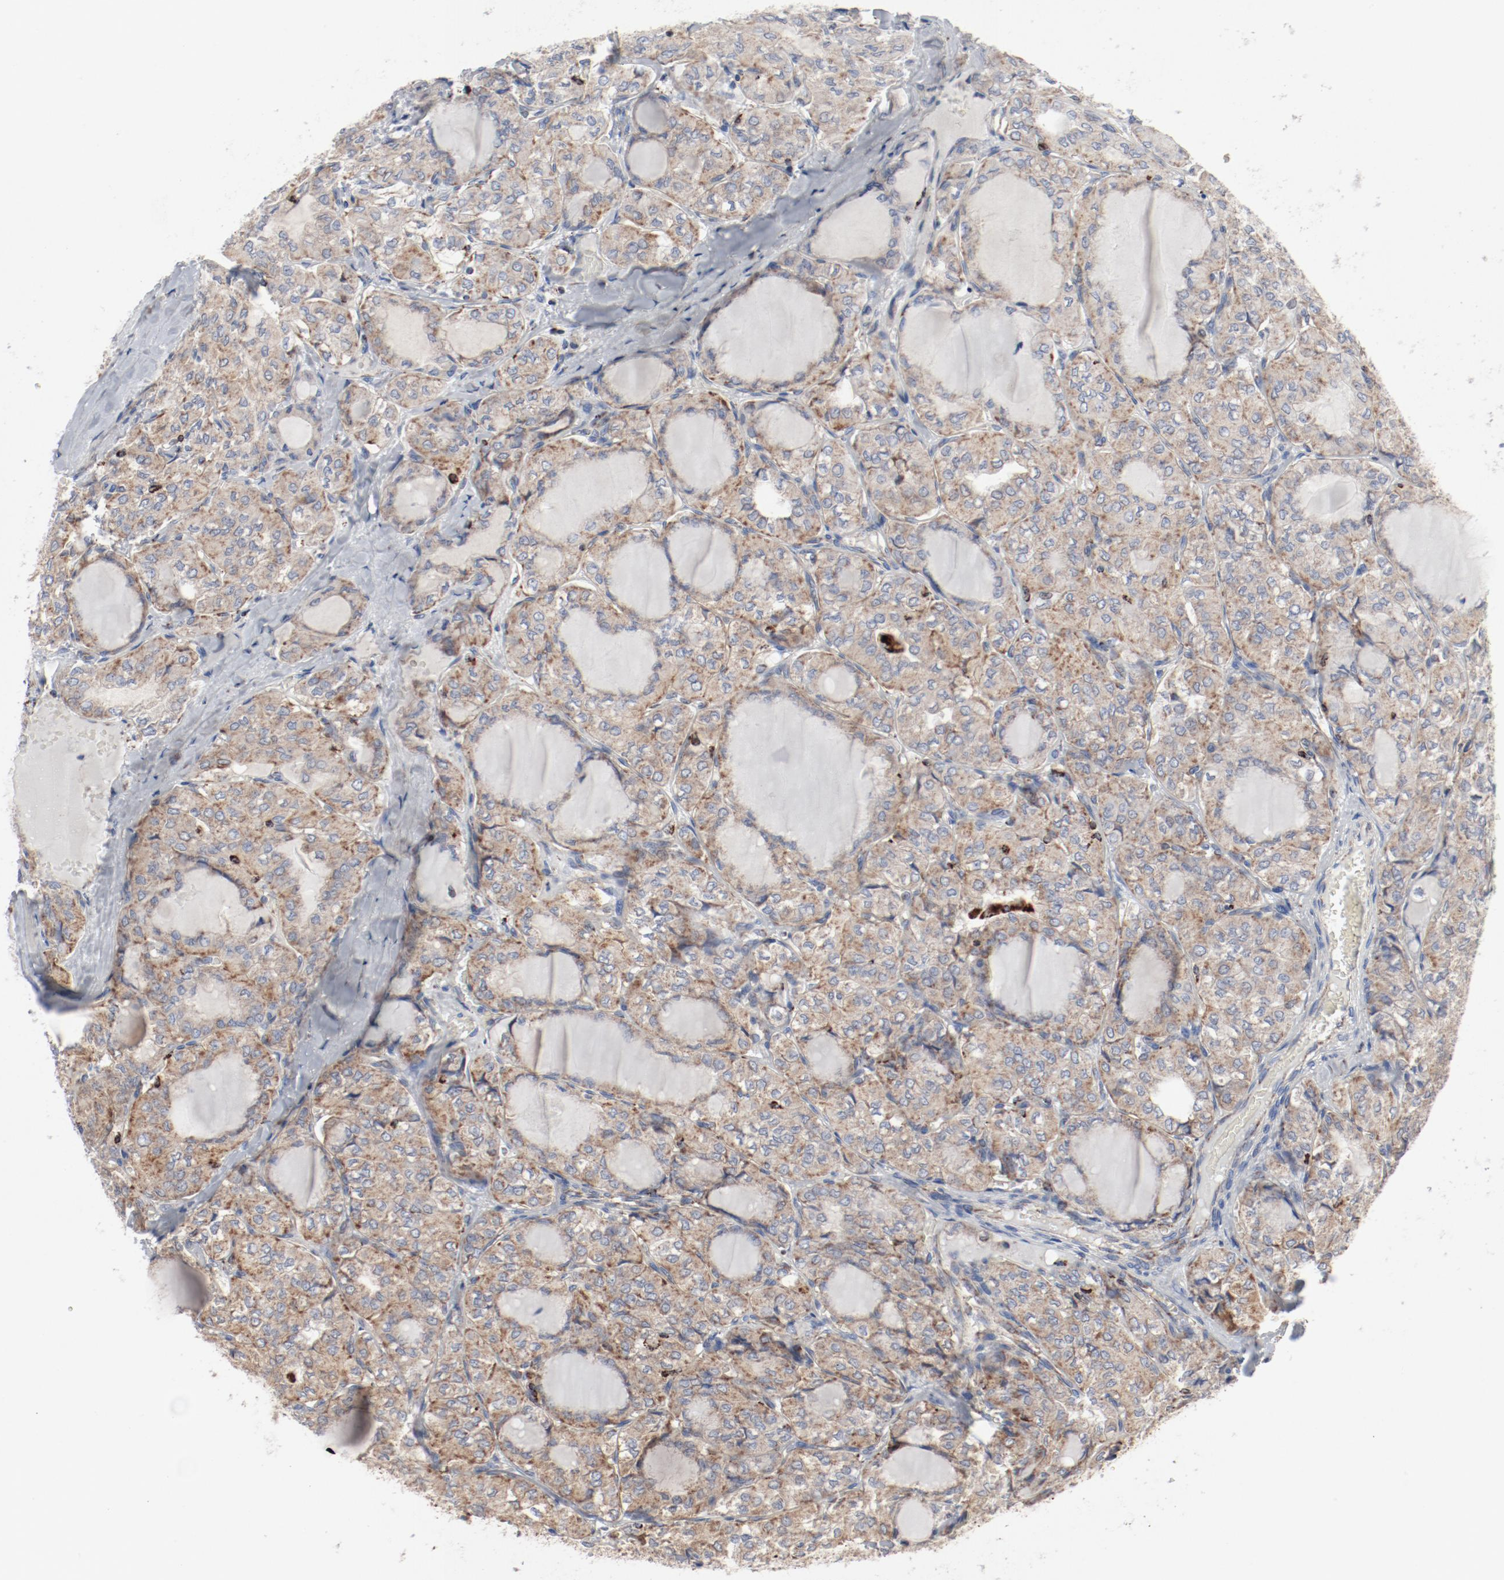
{"staining": {"intensity": "weak", "quantity": ">75%", "location": "cytoplasmic/membranous"}, "tissue": "thyroid cancer", "cell_type": "Tumor cells", "image_type": "cancer", "snomed": [{"axis": "morphology", "description": "Papillary adenocarcinoma, NOS"}, {"axis": "topography", "description": "Thyroid gland"}], "caption": "Immunohistochemistry (IHC) photomicrograph of human thyroid papillary adenocarcinoma stained for a protein (brown), which demonstrates low levels of weak cytoplasmic/membranous expression in approximately >75% of tumor cells.", "gene": "SETD3", "patient": {"sex": "male", "age": 20}}